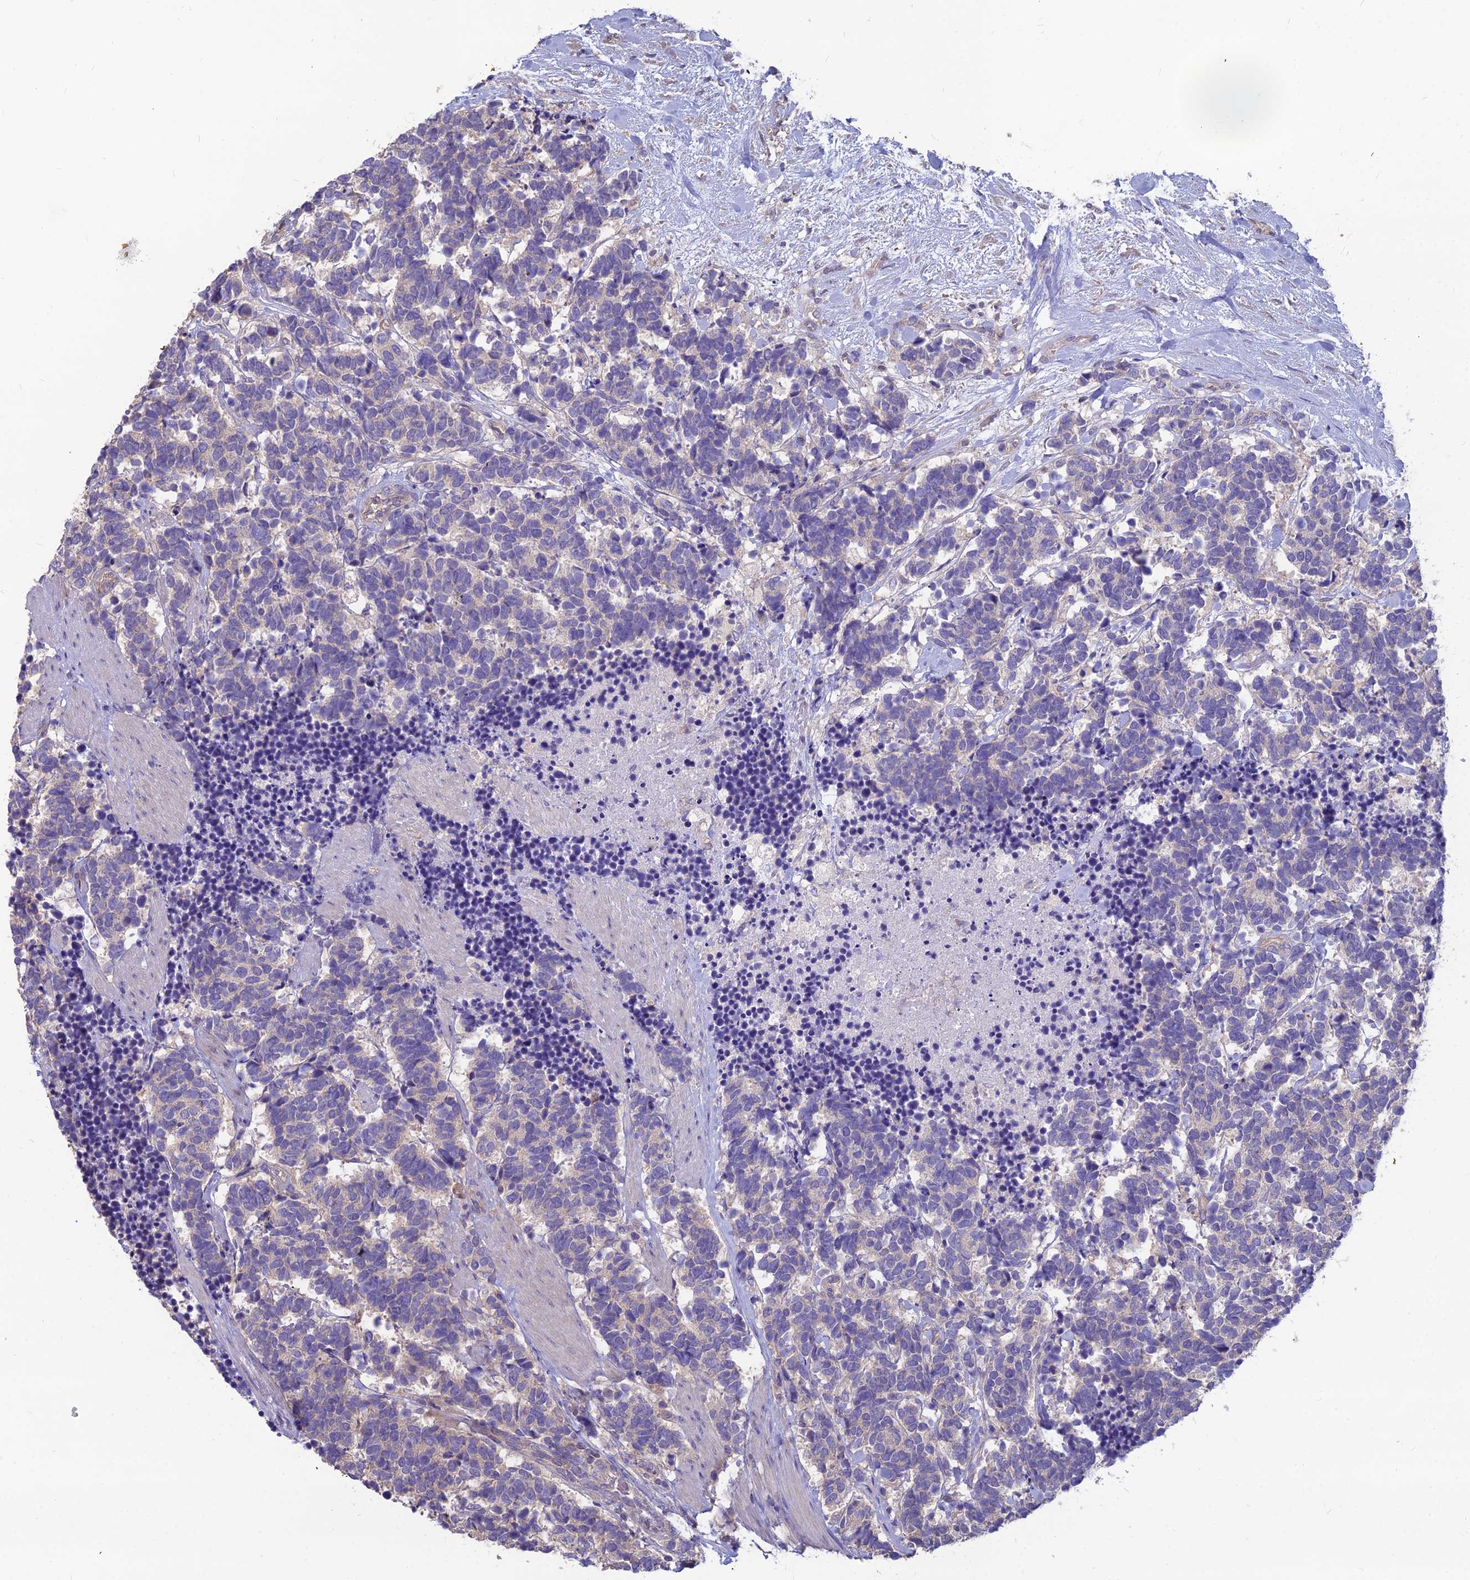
{"staining": {"intensity": "negative", "quantity": "none", "location": "none"}, "tissue": "carcinoid", "cell_type": "Tumor cells", "image_type": "cancer", "snomed": [{"axis": "morphology", "description": "Carcinoma, NOS"}, {"axis": "morphology", "description": "Carcinoid, malignant, NOS"}, {"axis": "topography", "description": "Prostate"}], "caption": "The image reveals no staining of tumor cells in carcinoid.", "gene": "MVD", "patient": {"sex": "male", "age": 57}}